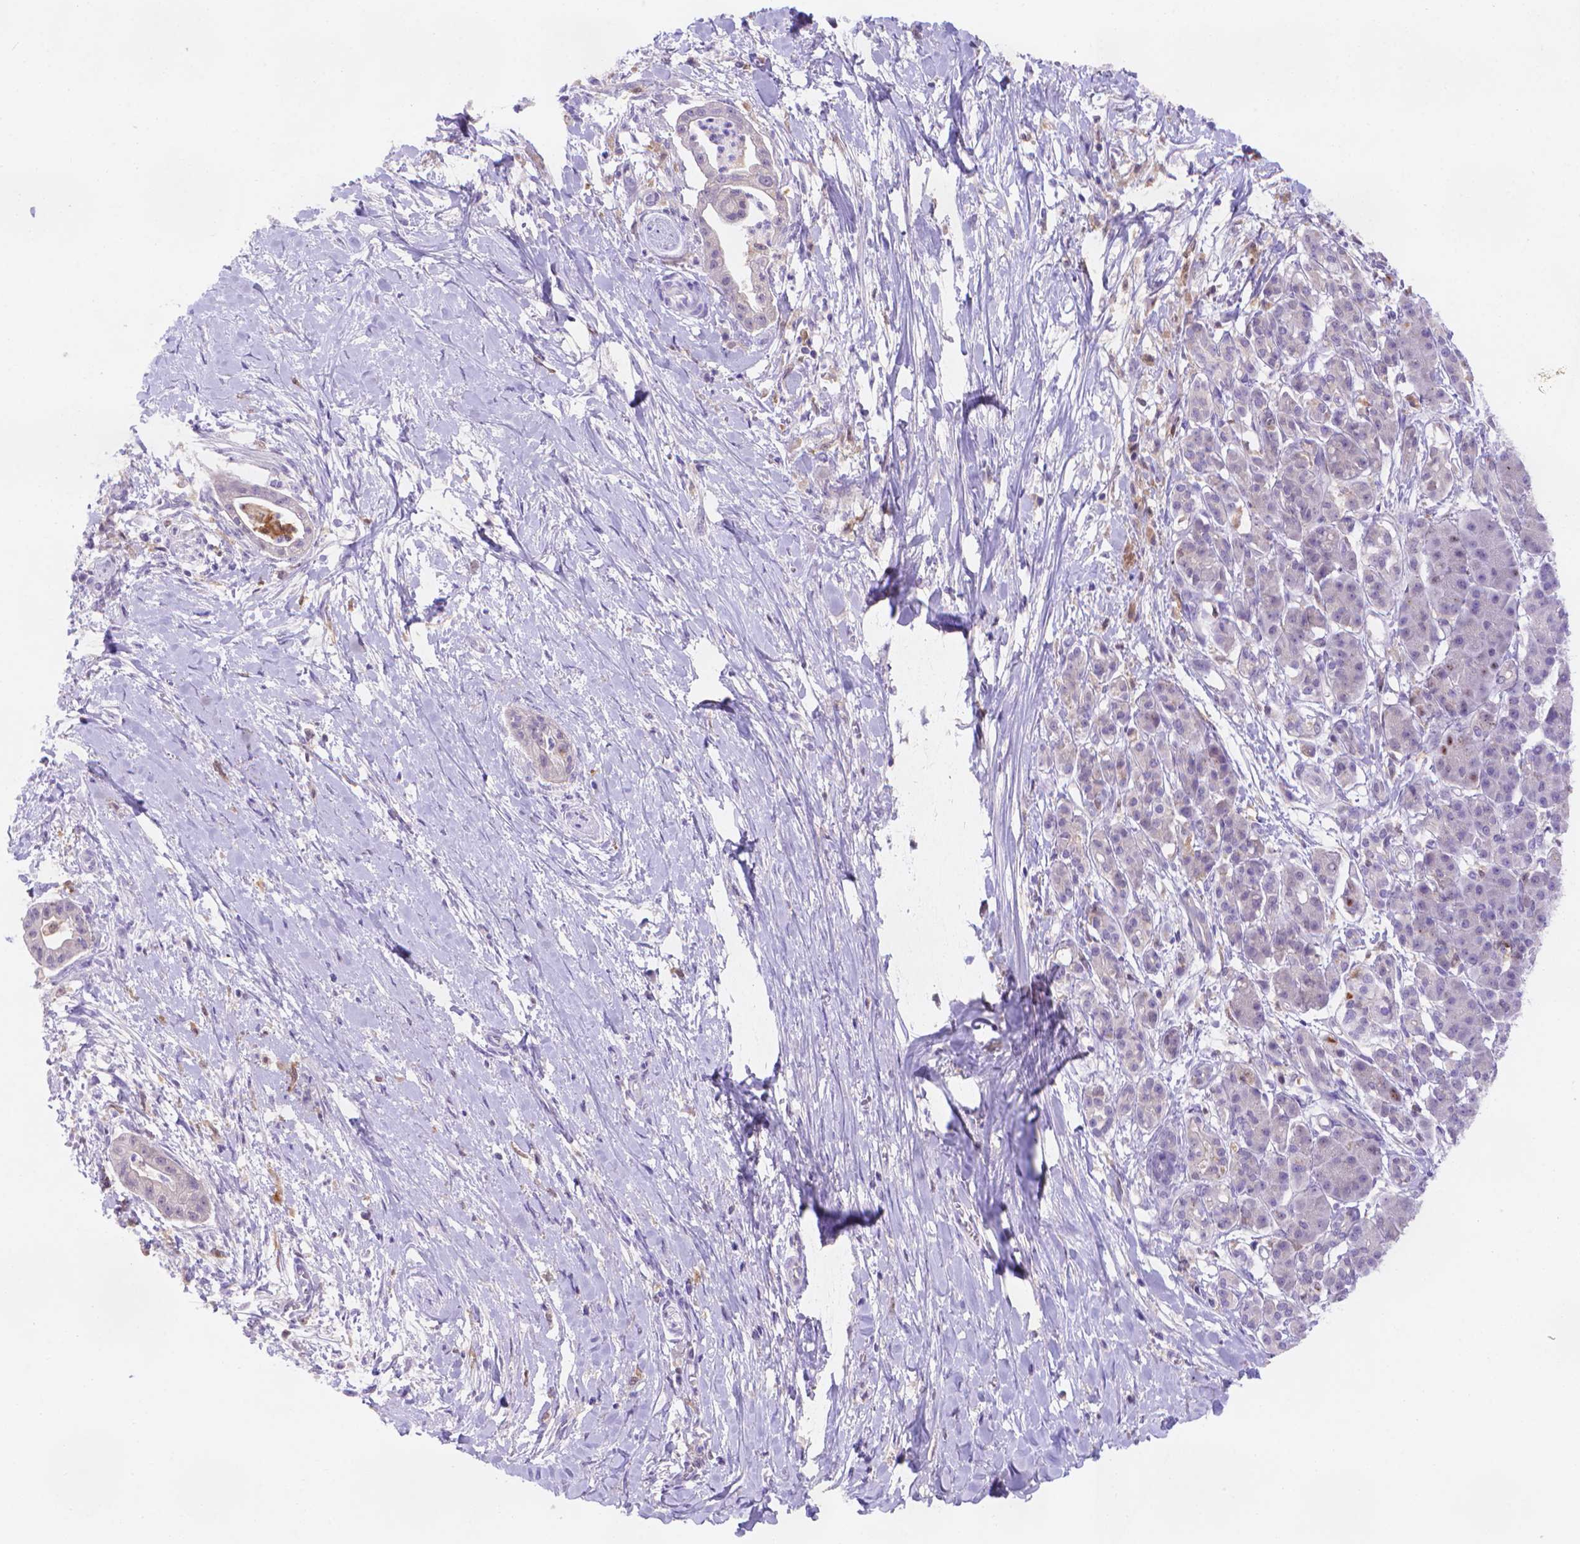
{"staining": {"intensity": "negative", "quantity": "none", "location": "none"}, "tissue": "pancreatic cancer", "cell_type": "Tumor cells", "image_type": "cancer", "snomed": [{"axis": "morphology", "description": "Normal tissue, NOS"}, {"axis": "morphology", "description": "Adenocarcinoma, NOS"}, {"axis": "topography", "description": "Lymph node"}, {"axis": "topography", "description": "Pancreas"}], "caption": "Photomicrograph shows no significant protein expression in tumor cells of adenocarcinoma (pancreatic). Brightfield microscopy of immunohistochemistry stained with DAB (brown) and hematoxylin (blue), captured at high magnification.", "gene": "FGD2", "patient": {"sex": "female", "age": 58}}